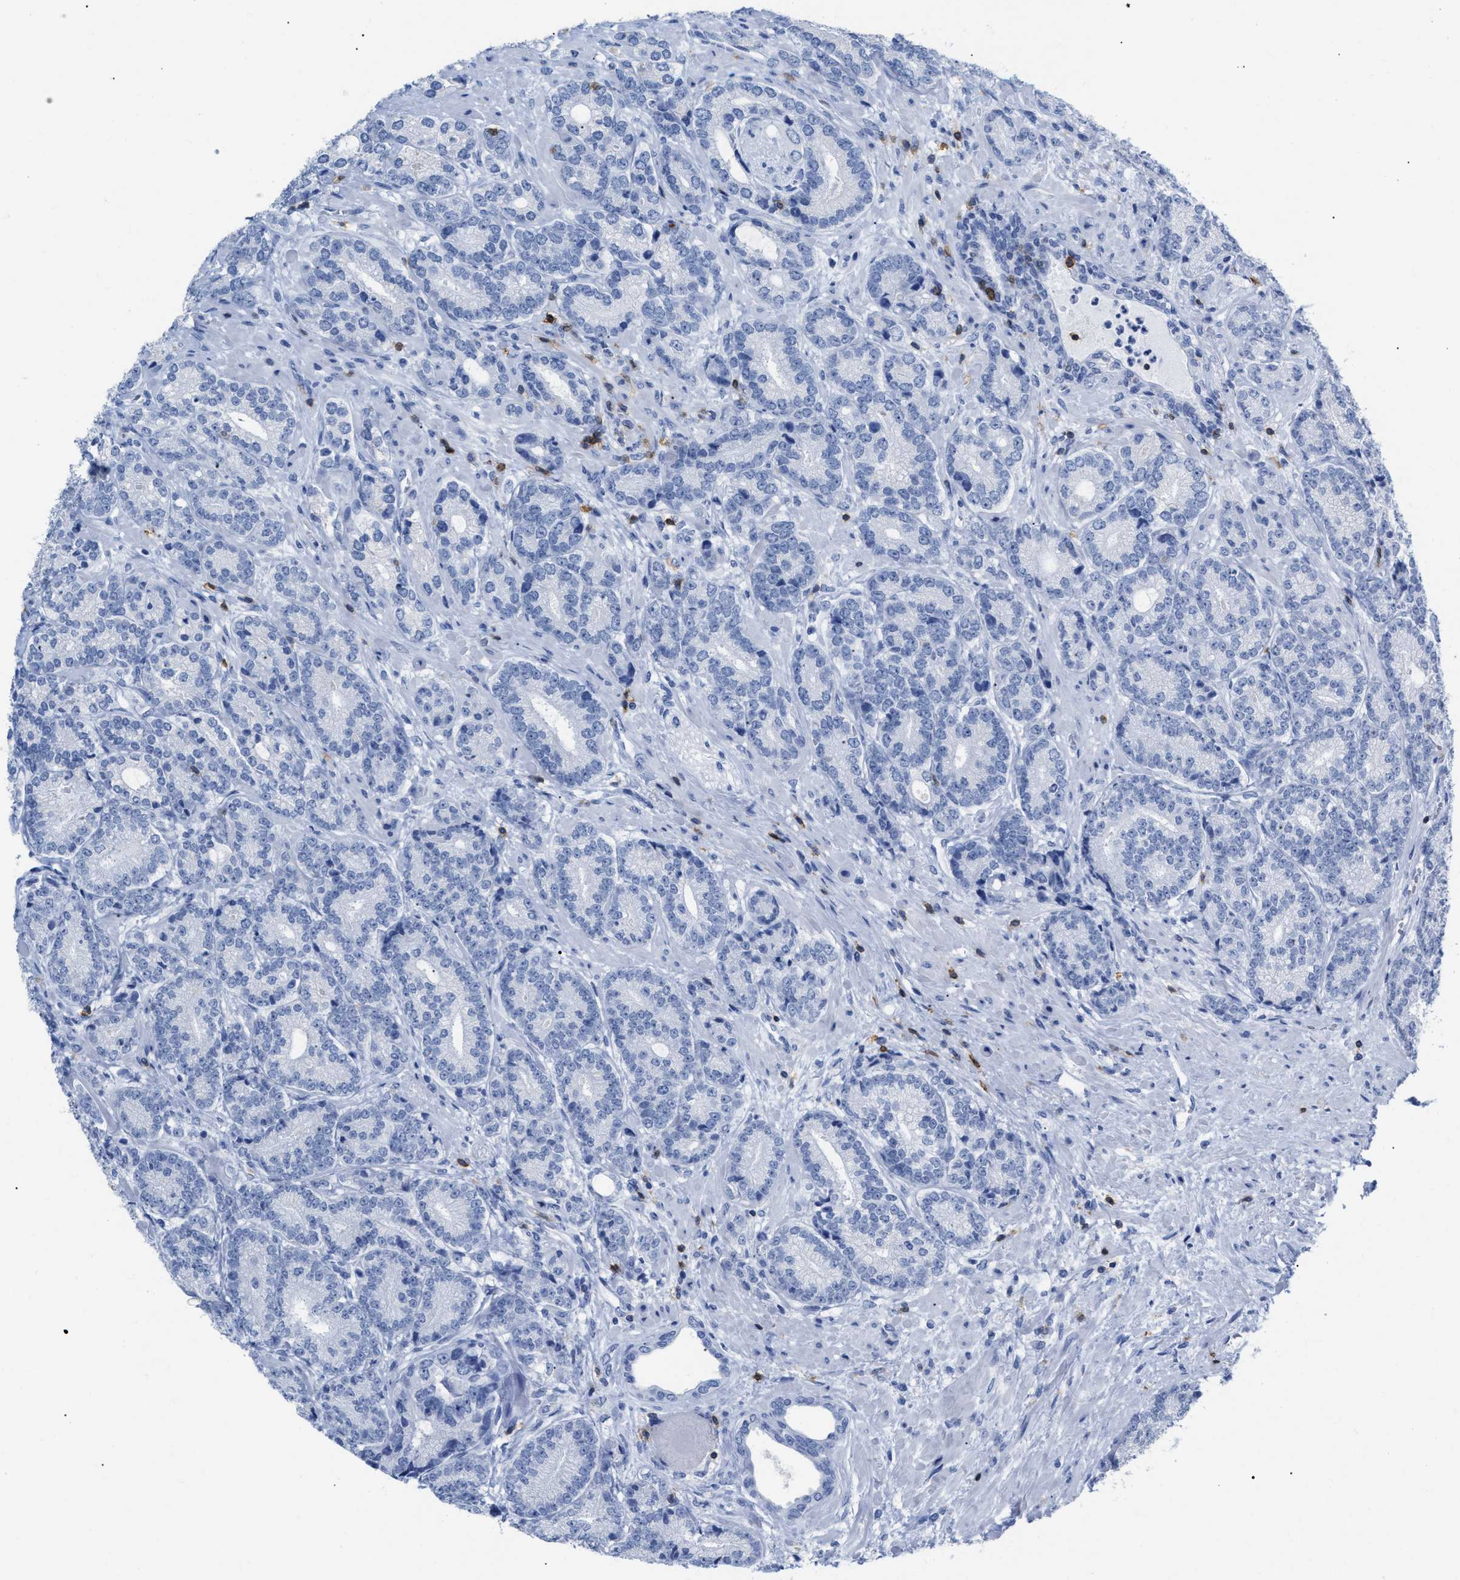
{"staining": {"intensity": "negative", "quantity": "none", "location": "none"}, "tissue": "prostate cancer", "cell_type": "Tumor cells", "image_type": "cancer", "snomed": [{"axis": "morphology", "description": "Adenocarcinoma, High grade"}, {"axis": "topography", "description": "Prostate"}], "caption": "The histopathology image reveals no significant staining in tumor cells of prostate cancer (adenocarcinoma (high-grade)).", "gene": "CD5", "patient": {"sex": "male", "age": 61}}